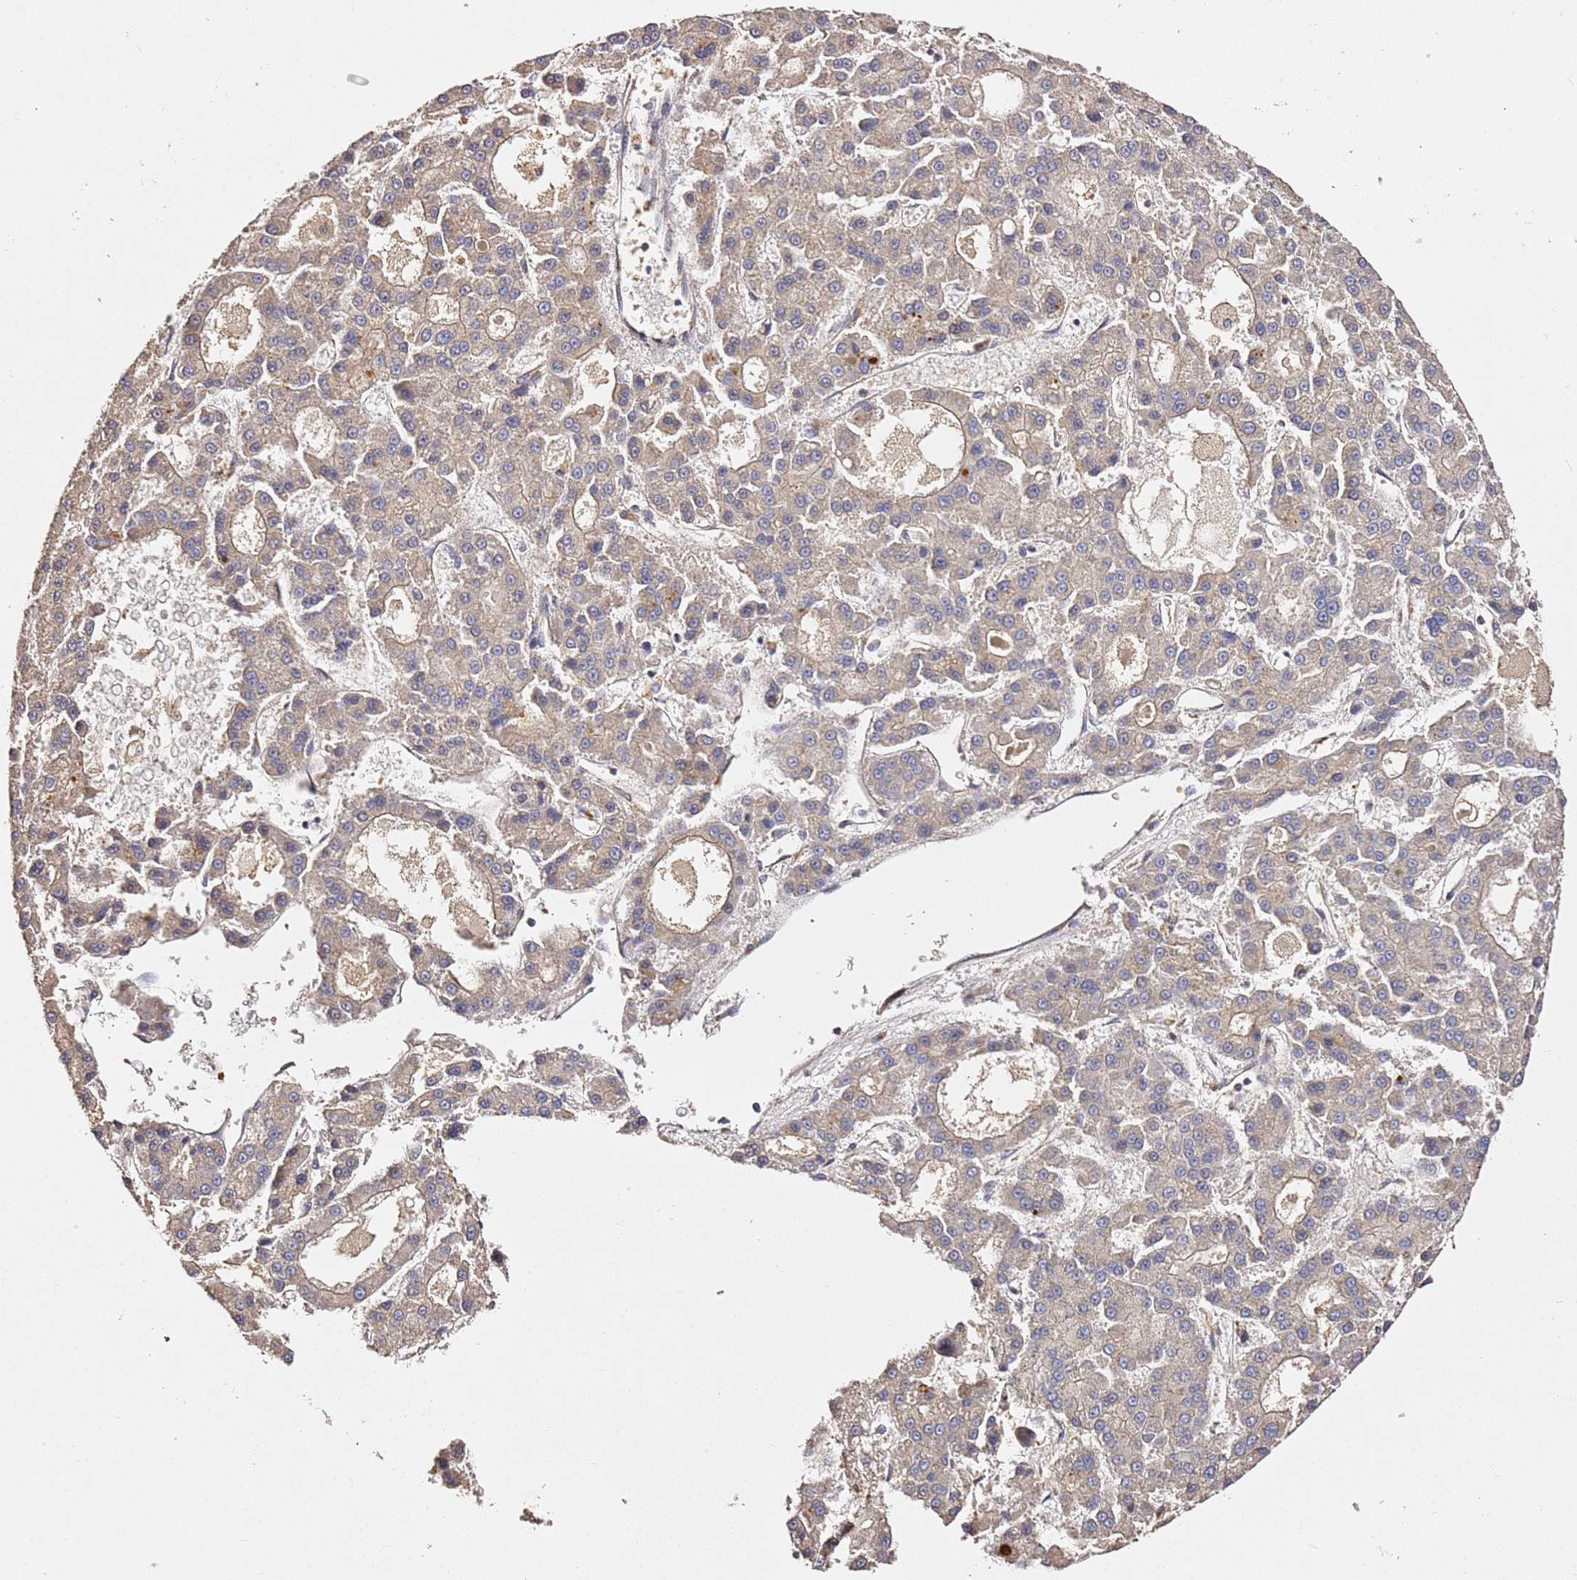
{"staining": {"intensity": "weak", "quantity": "25%-75%", "location": "cytoplasmic/membranous"}, "tissue": "liver cancer", "cell_type": "Tumor cells", "image_type": "cancer", "snomed": [{"axis": "morphology", "description": "Carcinoma, Hepatocellular, NOS"}, {"axis": "topography", "description": "Liver"}], "caption": "DAB (3,3'-diaminobenzidine) immunohistochemical staining of human liver hepatocellular carcinoma exhibits weak cytoplasmic/membranous protein positivity in approximately 25%-75% of tumor cells.", "gene": "OSBPL2", "patient": {"sex": "male", "age": 70}}